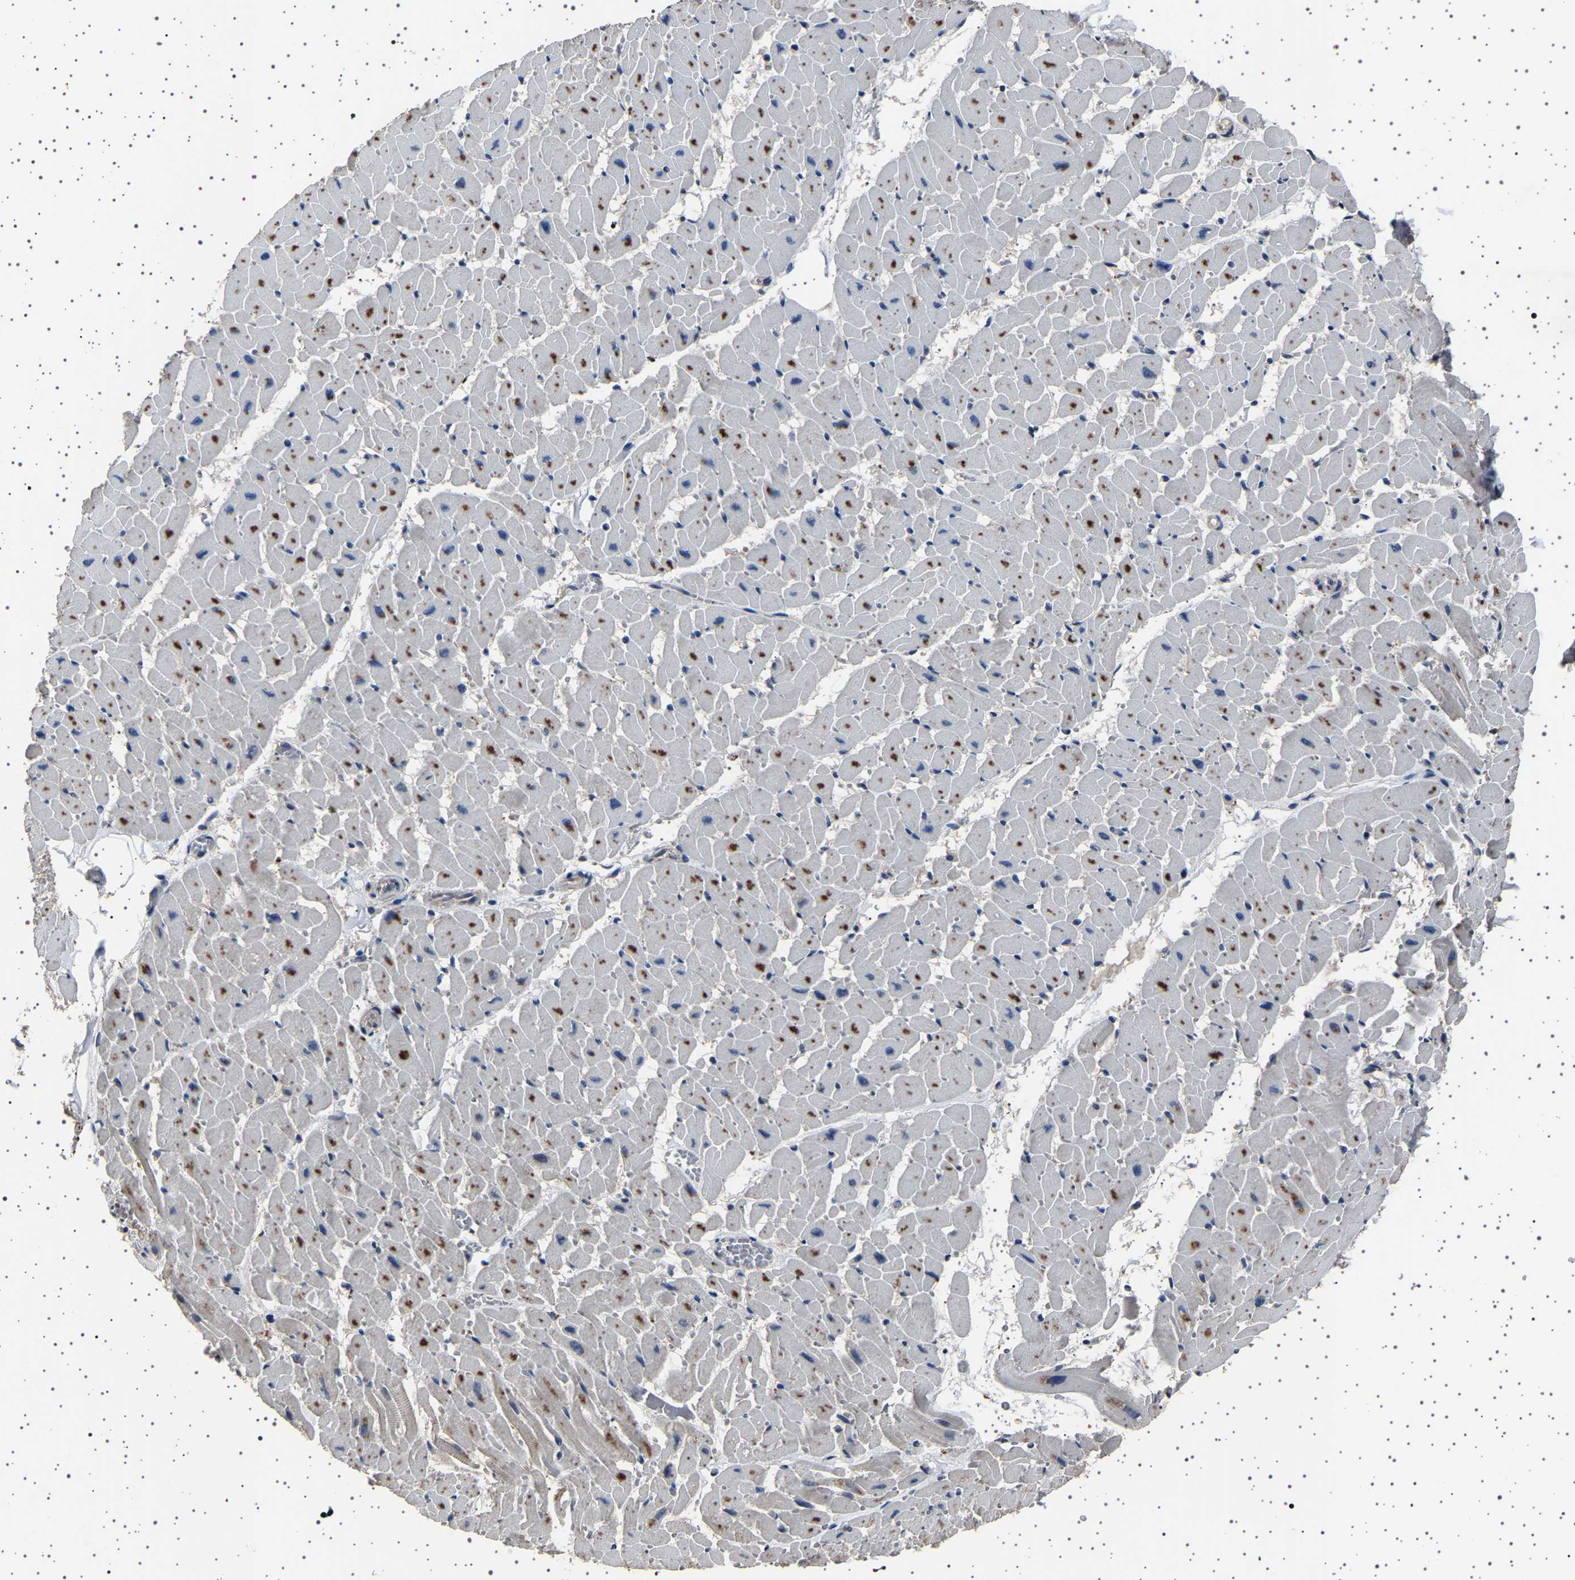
{"staining": {"intensity": "moderate", "quantity": "25%-75%", "location": "cytoplasmic/membranous"}, "tissue": "heart muscle", "cell_type": "Cardiomyocytes", "image_type": "normal", "snomed": [{"axis": "morphology", "description": "Normal tissue, NOS"}, {"axis": "topography", "description": "Heart"}], "caption": "Immunohistochemistry (IHC) photomicrograph of benign human heart muscle stained for a protein (brown), which exhibits medium levels of moderate cytoplasmic/membranous positivity in approximately 25%-75% of cardiomyocytes.", "gene": "NCKAP1", "patient": {"sex": "female", "age": 19}}